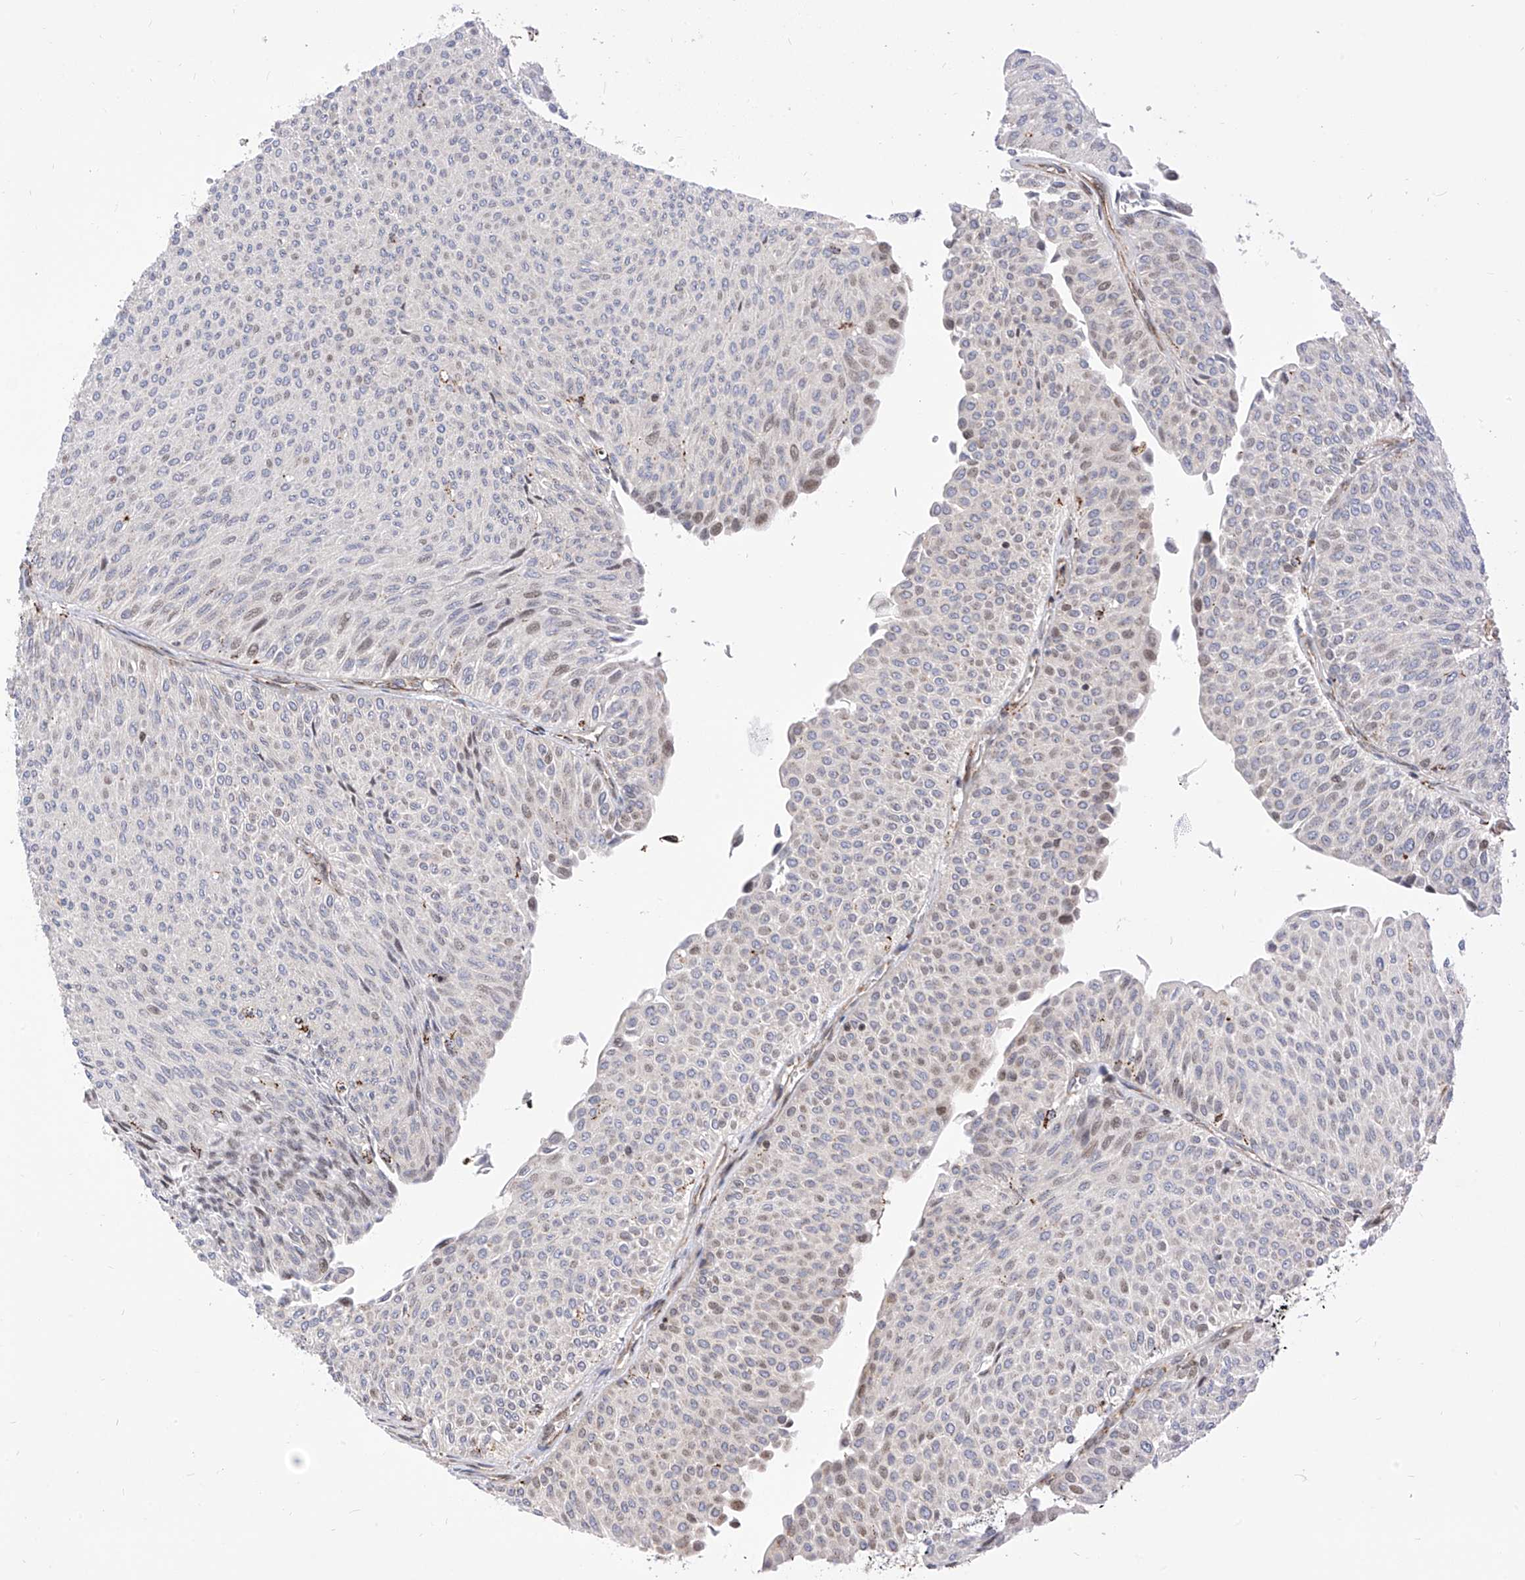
{"staining": {"intensity": "negative", "quantity": "none", "location": "none"}, "tissue": "urothelial cancer", "cell_type": "Tumor cells", "image_type": "cancer", "snomed": [{"axis": "morphology", "description": "Urothelial carcinoma, Low grade"}, {"axis": "topography", "description": "Urinary bladder"}], "caption": "Tumor cells are negative for brown protein staining in urothelial cancer.", "gene": "TTLL8", "patient": {"sex": "male", "age": 78}}